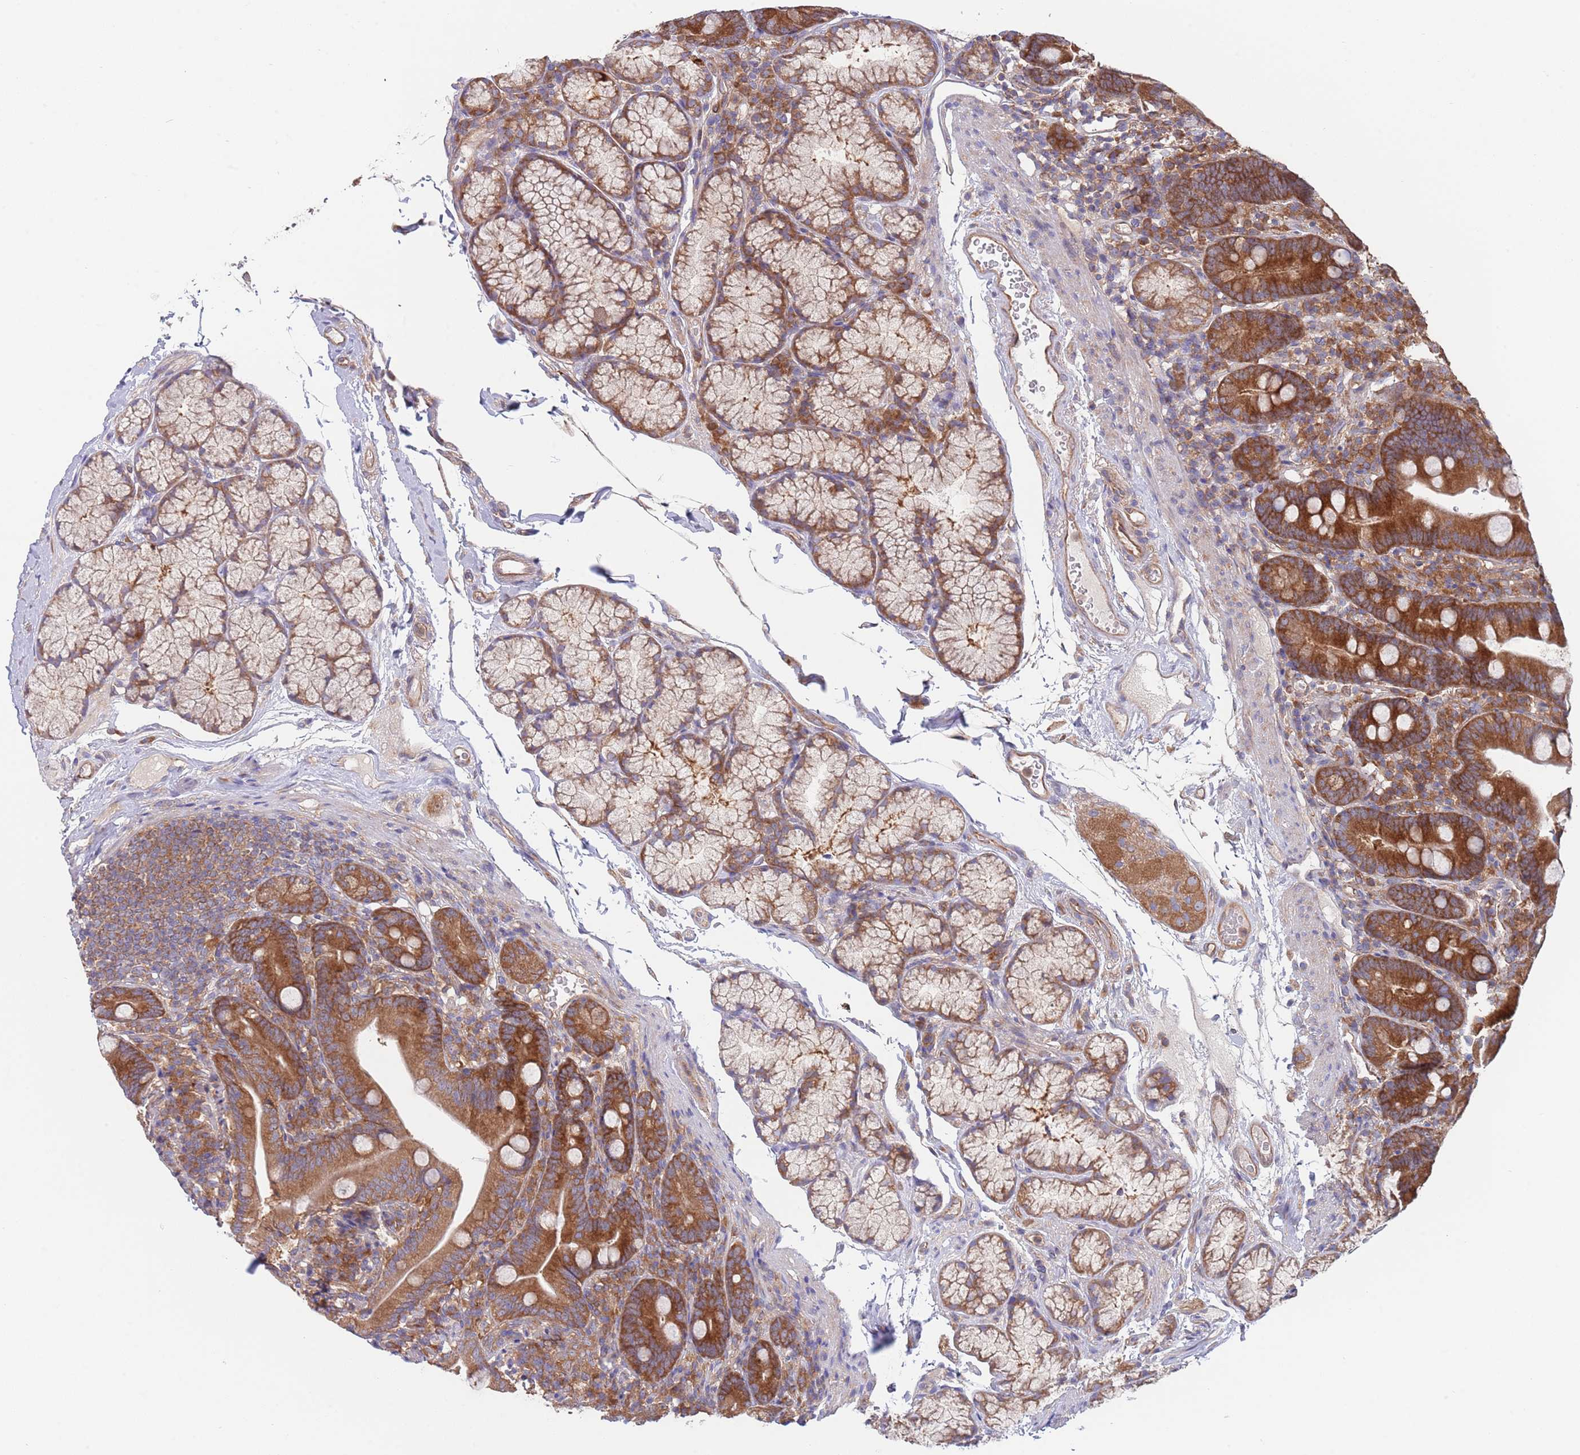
{"staining": {"intensity": "moderate", "quantity": ">75%", "location": "cytoplasmic/membranous"}, "tissue": "duodenum", "cell_type": "Glandular cells", "image_type": "normal", "snomed": [{"axis": "morphology", "description": "Normal tissue, NOS"}, {"axis": "topography", "description": "Duodenum"}], "caption": "A high-resolution photomicrograph shows immunohistochemistry (IHC) staining of benign duodenum, which shows moderate cytoplasmic/membranous staining in approximately >75% of glandular cells. Immunohistochemistry (ihc) stains the protein in brown and the nuclei are stained blue.", "gene": "EIF3F", "patient": {"sex": "female", "age": 67}}